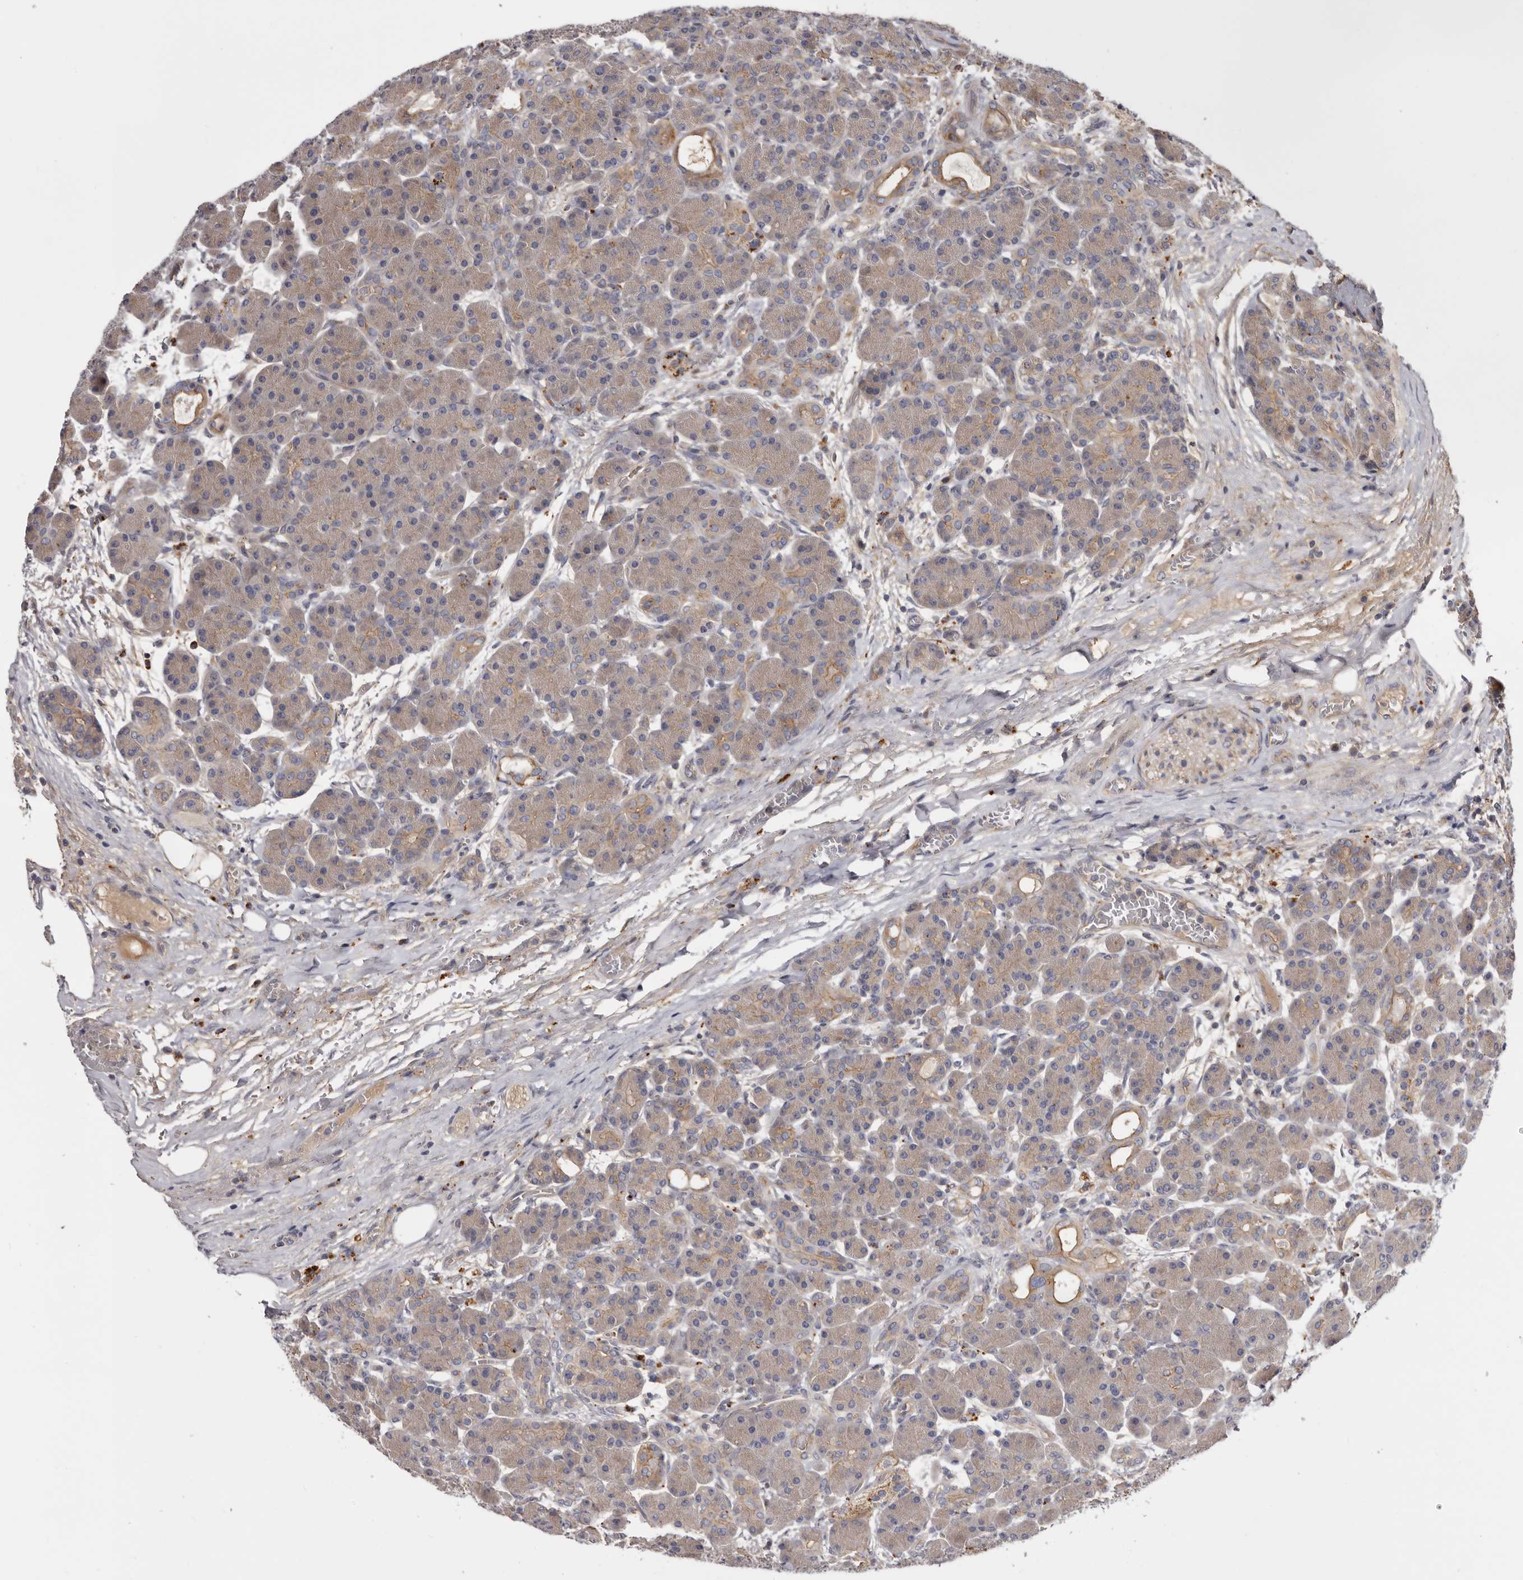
{"staining": {"intensity": "weak", "quantity": "25%-75%", "location": "cytoplasmic/membranous"}, "tissue": "pancreas", "cell_type": "Exocrine glandular cells", "image_type": "normal", "snomed": [{"axis": "morphology", "description": "Normal tissue, NOS"}, {"axis": "topography", "description": "Pancreas"}], "caption": "Approximately 25%-75% of exocrine glandular cells in normal pancreas demonstrate weak cytoplasmic/membranous protein staining as visualized by brown immunohistochemical staining.", "gene": "INKA2", "patient": {"sex": "male", "age": 63}}